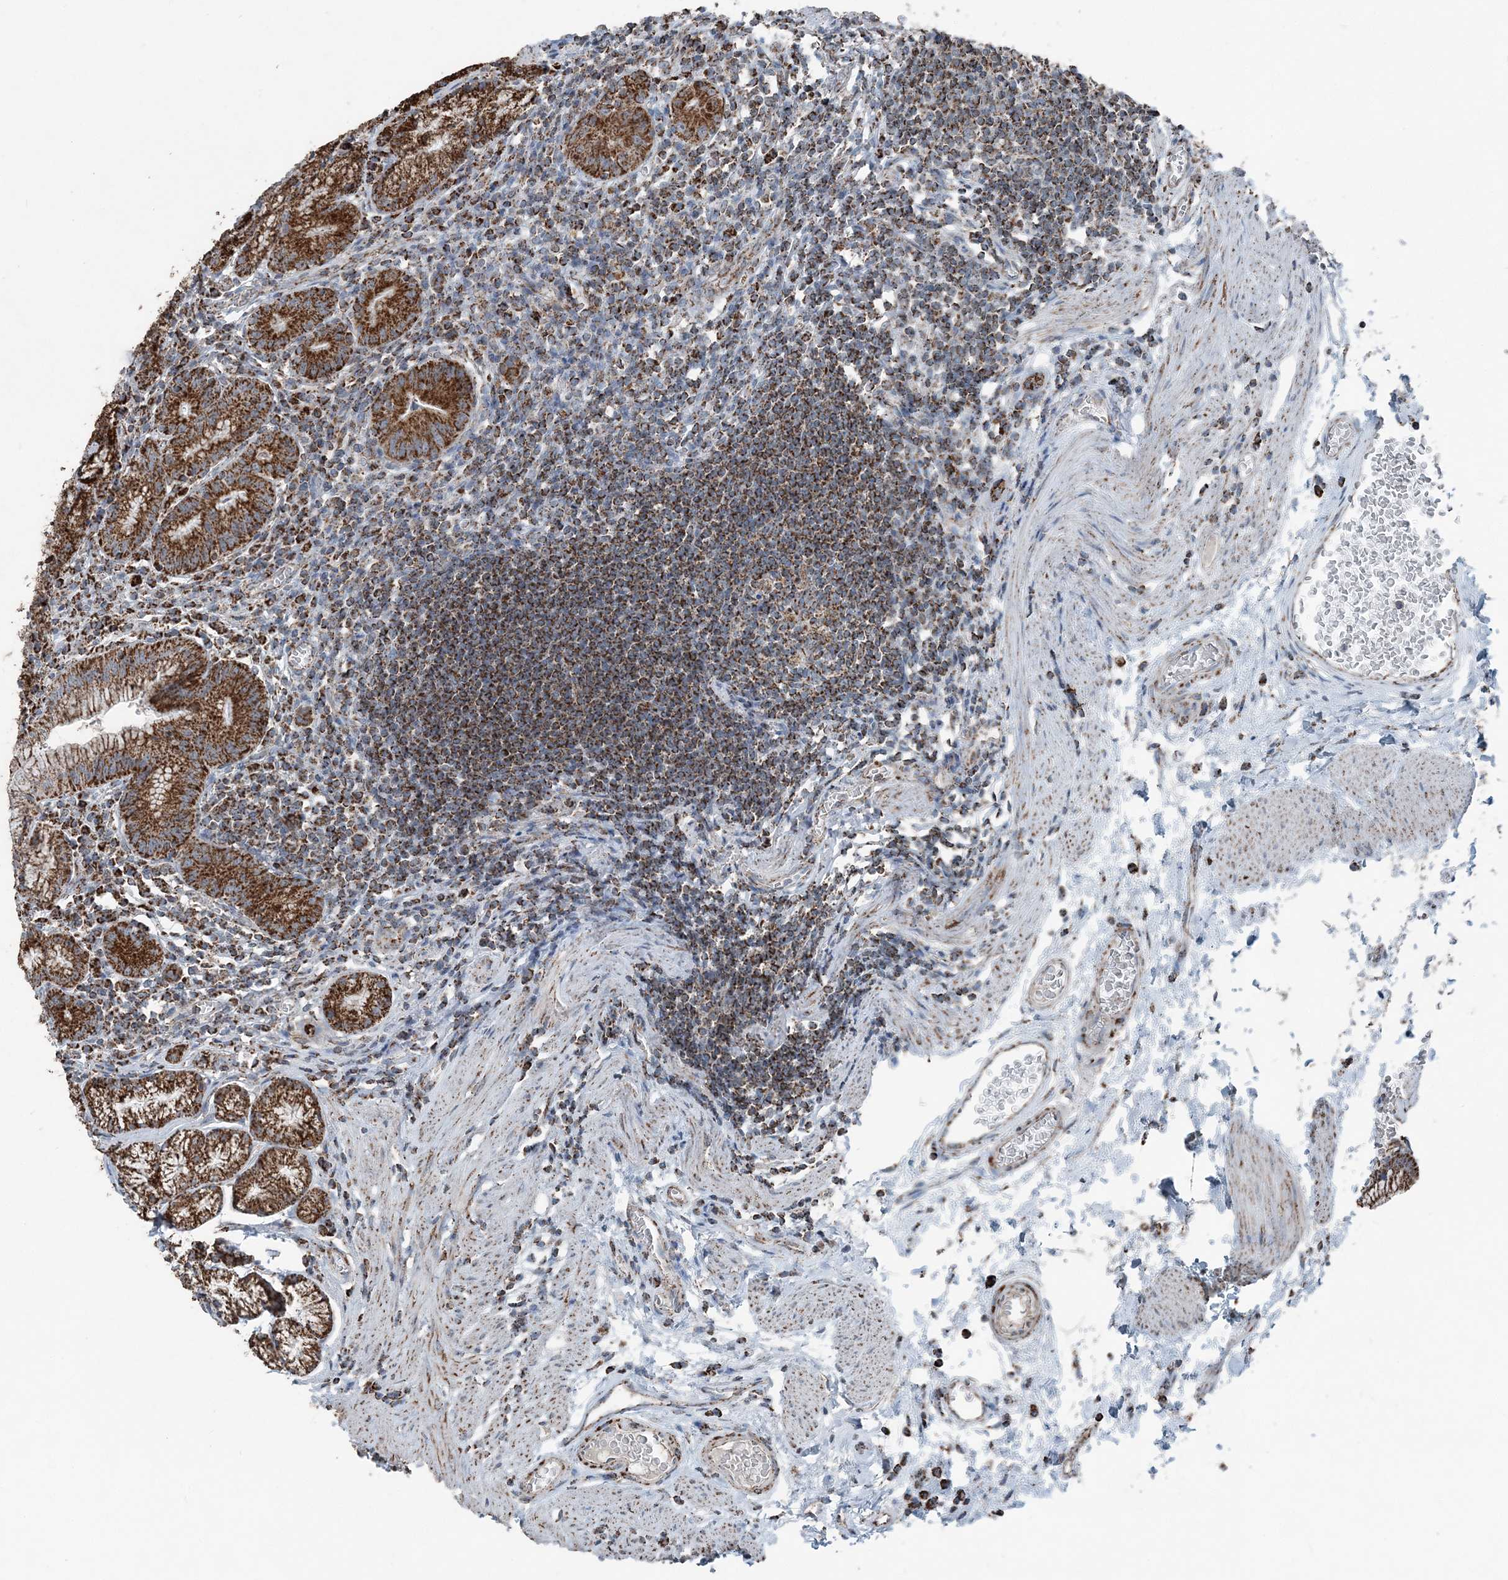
{"staining": {"intensity": "strong", "quantity": ">75%", "location": "cytoplasmic/membranous"}, "tissue": "stomach", "cell_type": "Glandular cells", "image_type": "normal", "snomed": [{"axis": "morphology", "description": "Normal tissue, NOS"}, {"axis": "topography", "description": "Stomach"}], "caption": "Stomach stained with DAB (3,3'-diaminobenzidine) immunohistochemistry (IHC) reveals high levels of strong cytoplasmic/membranous expression in about >75% of glandular cells.", "gene": "SUCLG1", "patient": {"sex": "male", "age": 55}}